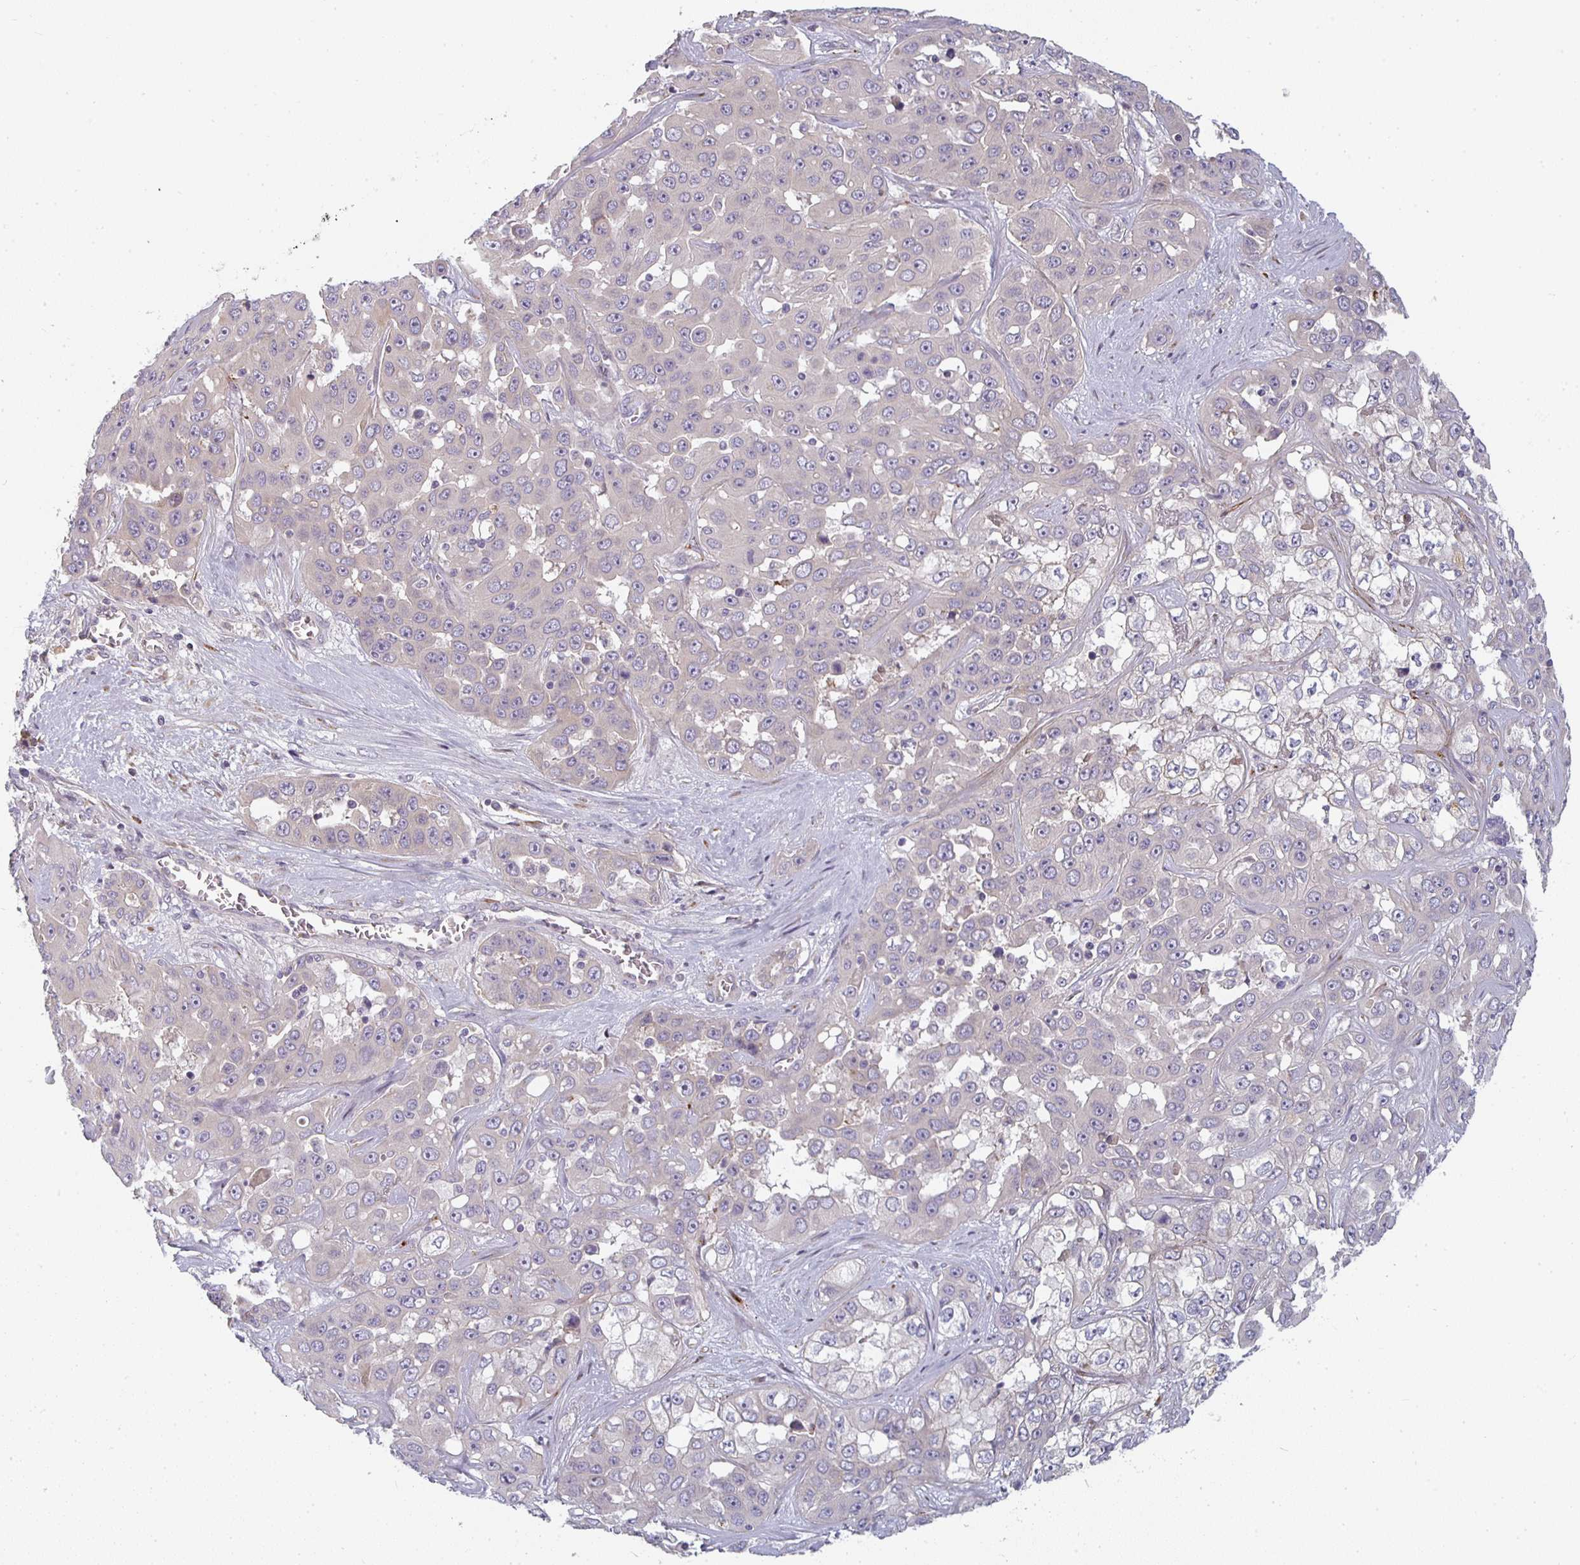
{"staining": {"intensity": "negative", "quantity": "none", "location": "none"}, "tissue": "liver cancer", "cell_type": "Tumor cells", "image_type": "cancer", "snomed": [{"axis": "morphology", "description": "Cholangiocarcinoma"}, {"axis": "topography", "description": "Liver"}], "caption": "IHC photomicrograph of neoplastic tissue: human cholangiocarcinoma (liver) stained with DAB (3,3'-diaminobenzidine) shows no significant protein expression in tumor cells.", "gene": "CTHRC1", "patient": {"sex": "female", "age": 52}}